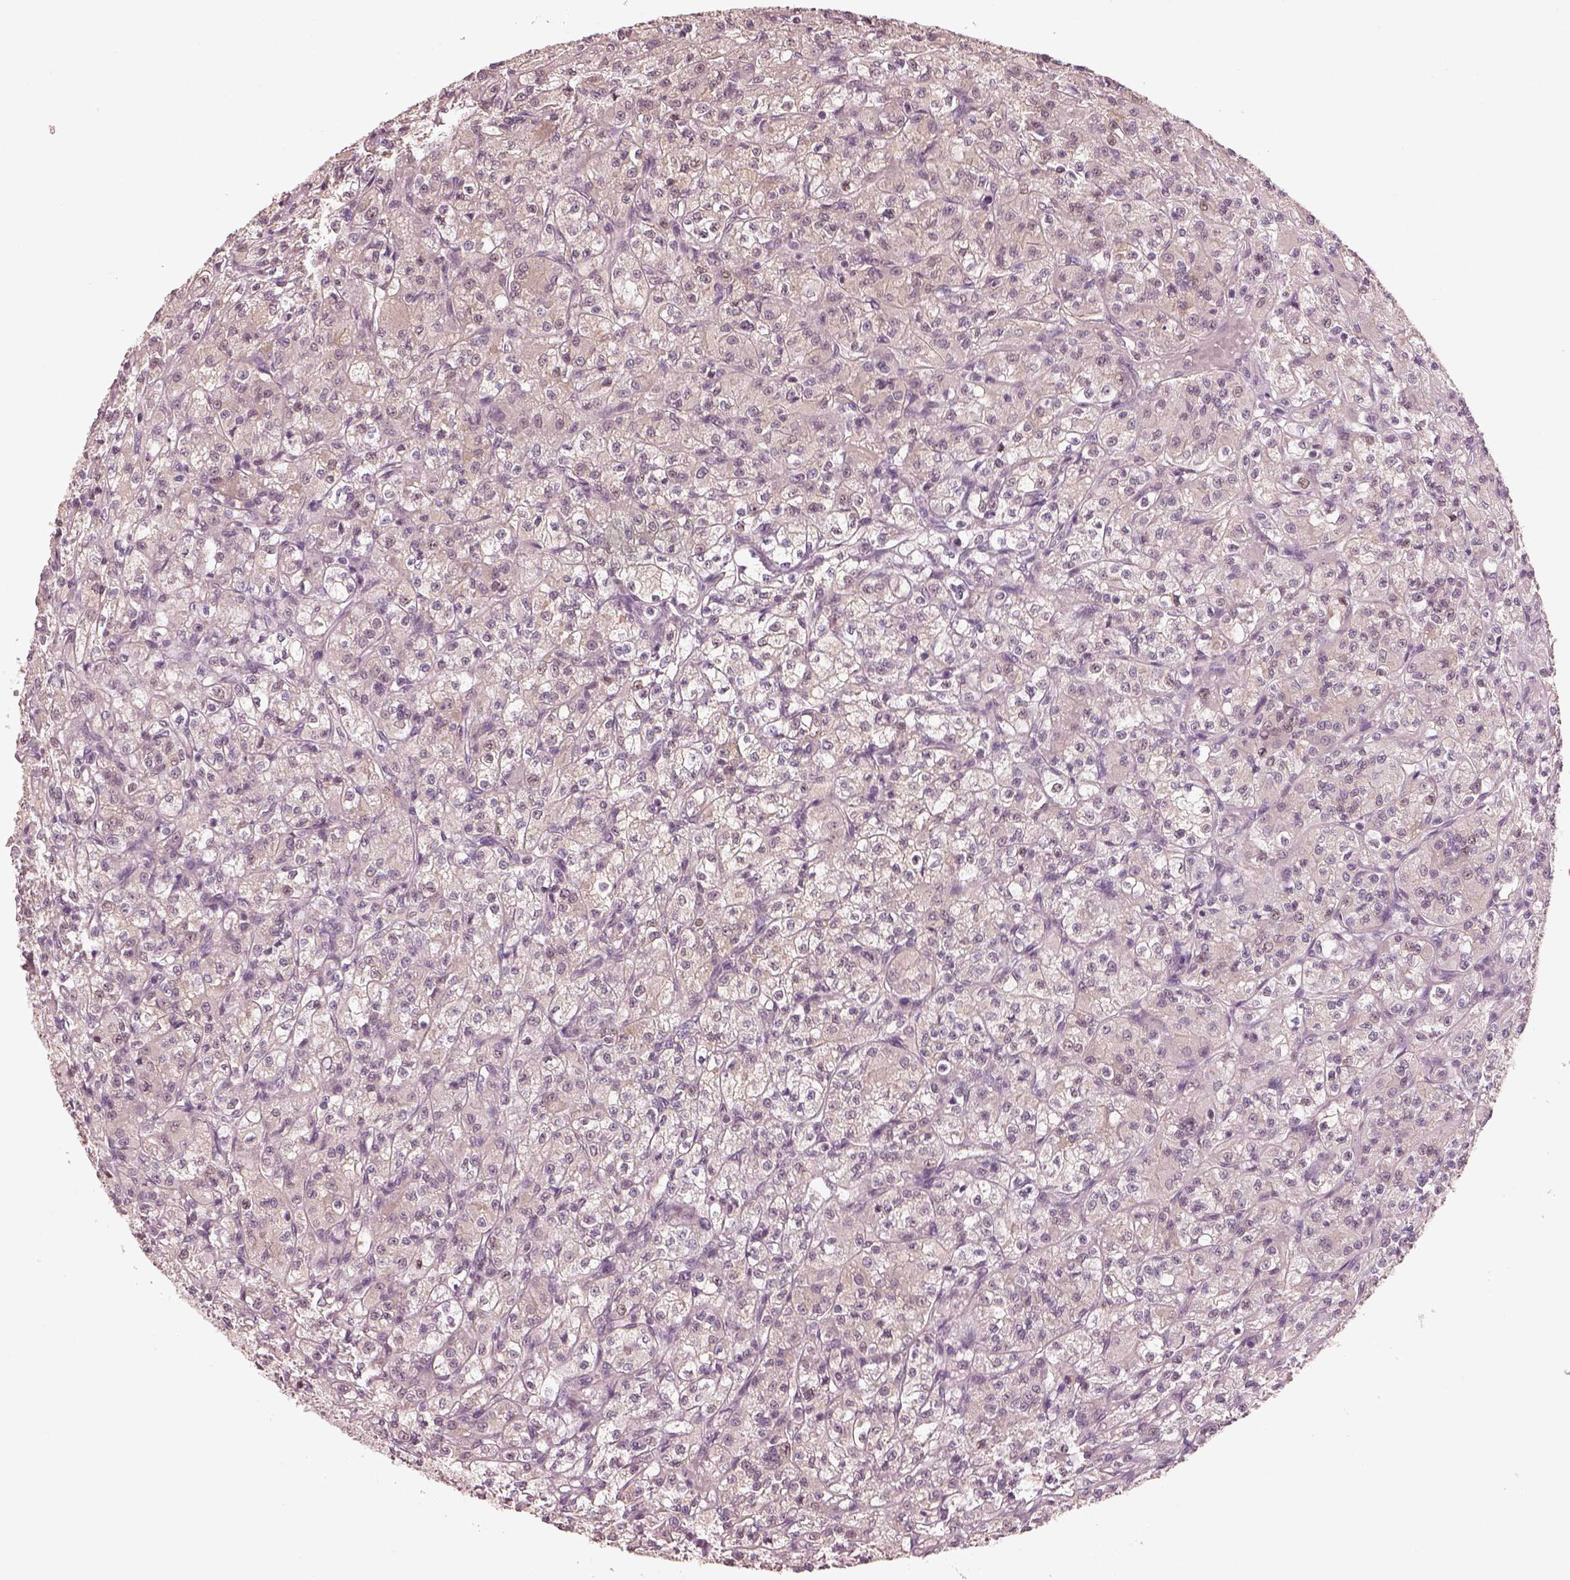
{"staining": {"intensity": "negative", "quantity": "none", "location": "none"}, "tissue": "renal cancer", "cell_type": "Tumor cells", "image_type": "cancer", "snomed": [{"axis": "morphology", "description": "Adenocarcinoma, NOS"}, {"axis": "topography", "description": "Kidney"}], "caption": "Human adenocarcinoma (renal) stained for a protein using immunohistochemistry (IHC) exhibits no staining in tumor cells.", "gene": "EGR4", "patient": {"sex": "female", "age": 70}}